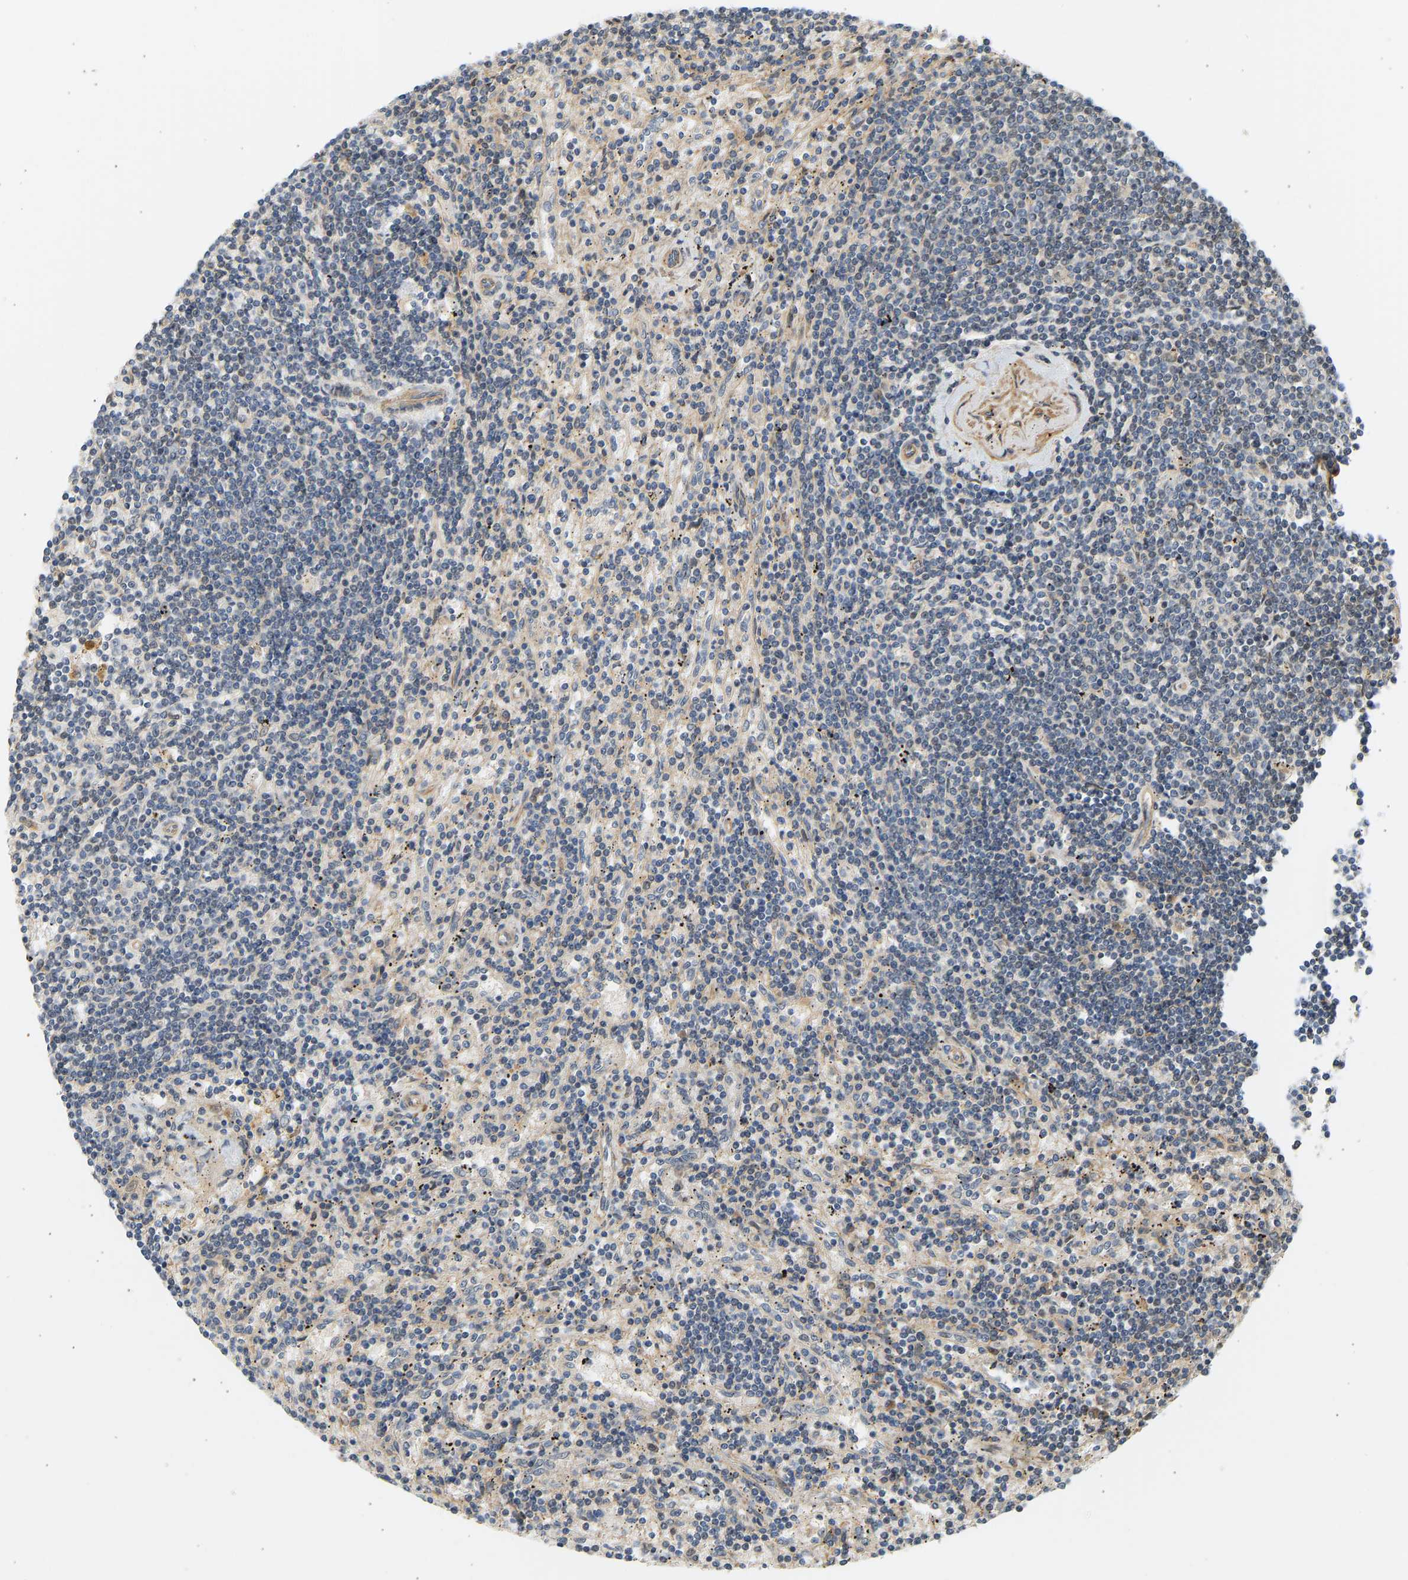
{"staining": {"intensity": "negative", "quantity": "none", "location": "none"}, "tissue": "lymphoma", "cell_type": "Tumor cells", "image_type": "cancer", "snomed": [{"axis": "morphology", "description": "Malignant lymphoma, non-Hodgkin's type, Low grade"}, {"axis": "topography", "description": "Spleen"}], "caption": "There is no significant staining in tumor cells of malignant lymphoma, non-Hodgkin's type (low-grade).", "gene": "CEP57", "patient": {"sex": "male", "age": 76}}